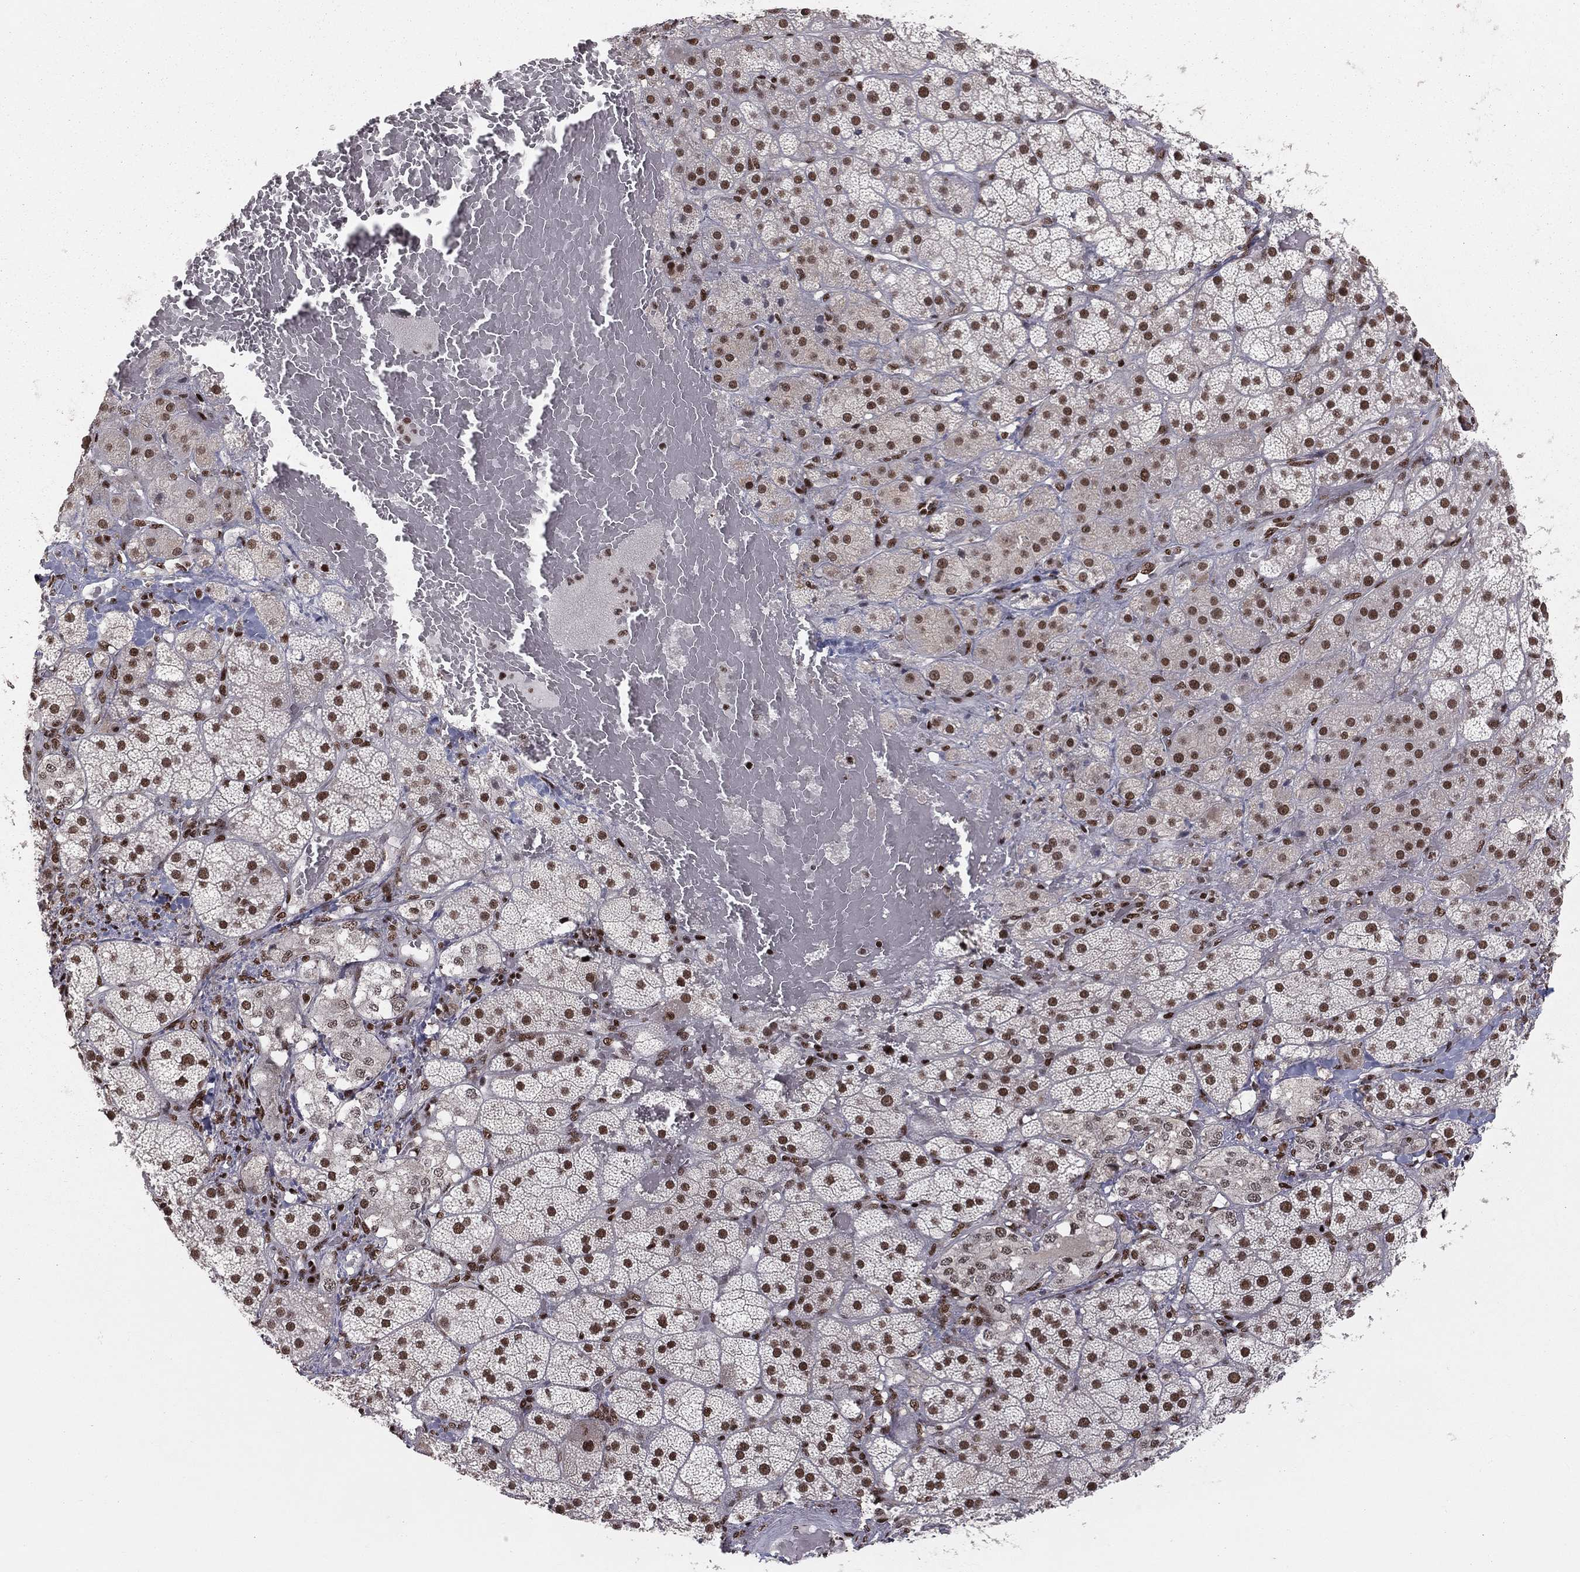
{"staining": {"intensity": "strong", "quantity": ">75%", "location": "nuclear"}, "tissue": "adrenal gland", "cell_type": "Glandular cells", "image_type": "normal", "snomed": [{"axis": "morphology", "description": "Normal tissue, NOS"}, {"axis": "topography", "description": "Adrenal gland"}], "caption": "Approximately >75% of glandular cells in benign adrenal gland demonstrate strong nuclear protein expression as visualized by brown immunohistochemical staining.", "gene": "NFYB", "patient": {"sex": "male", "age": 57}}